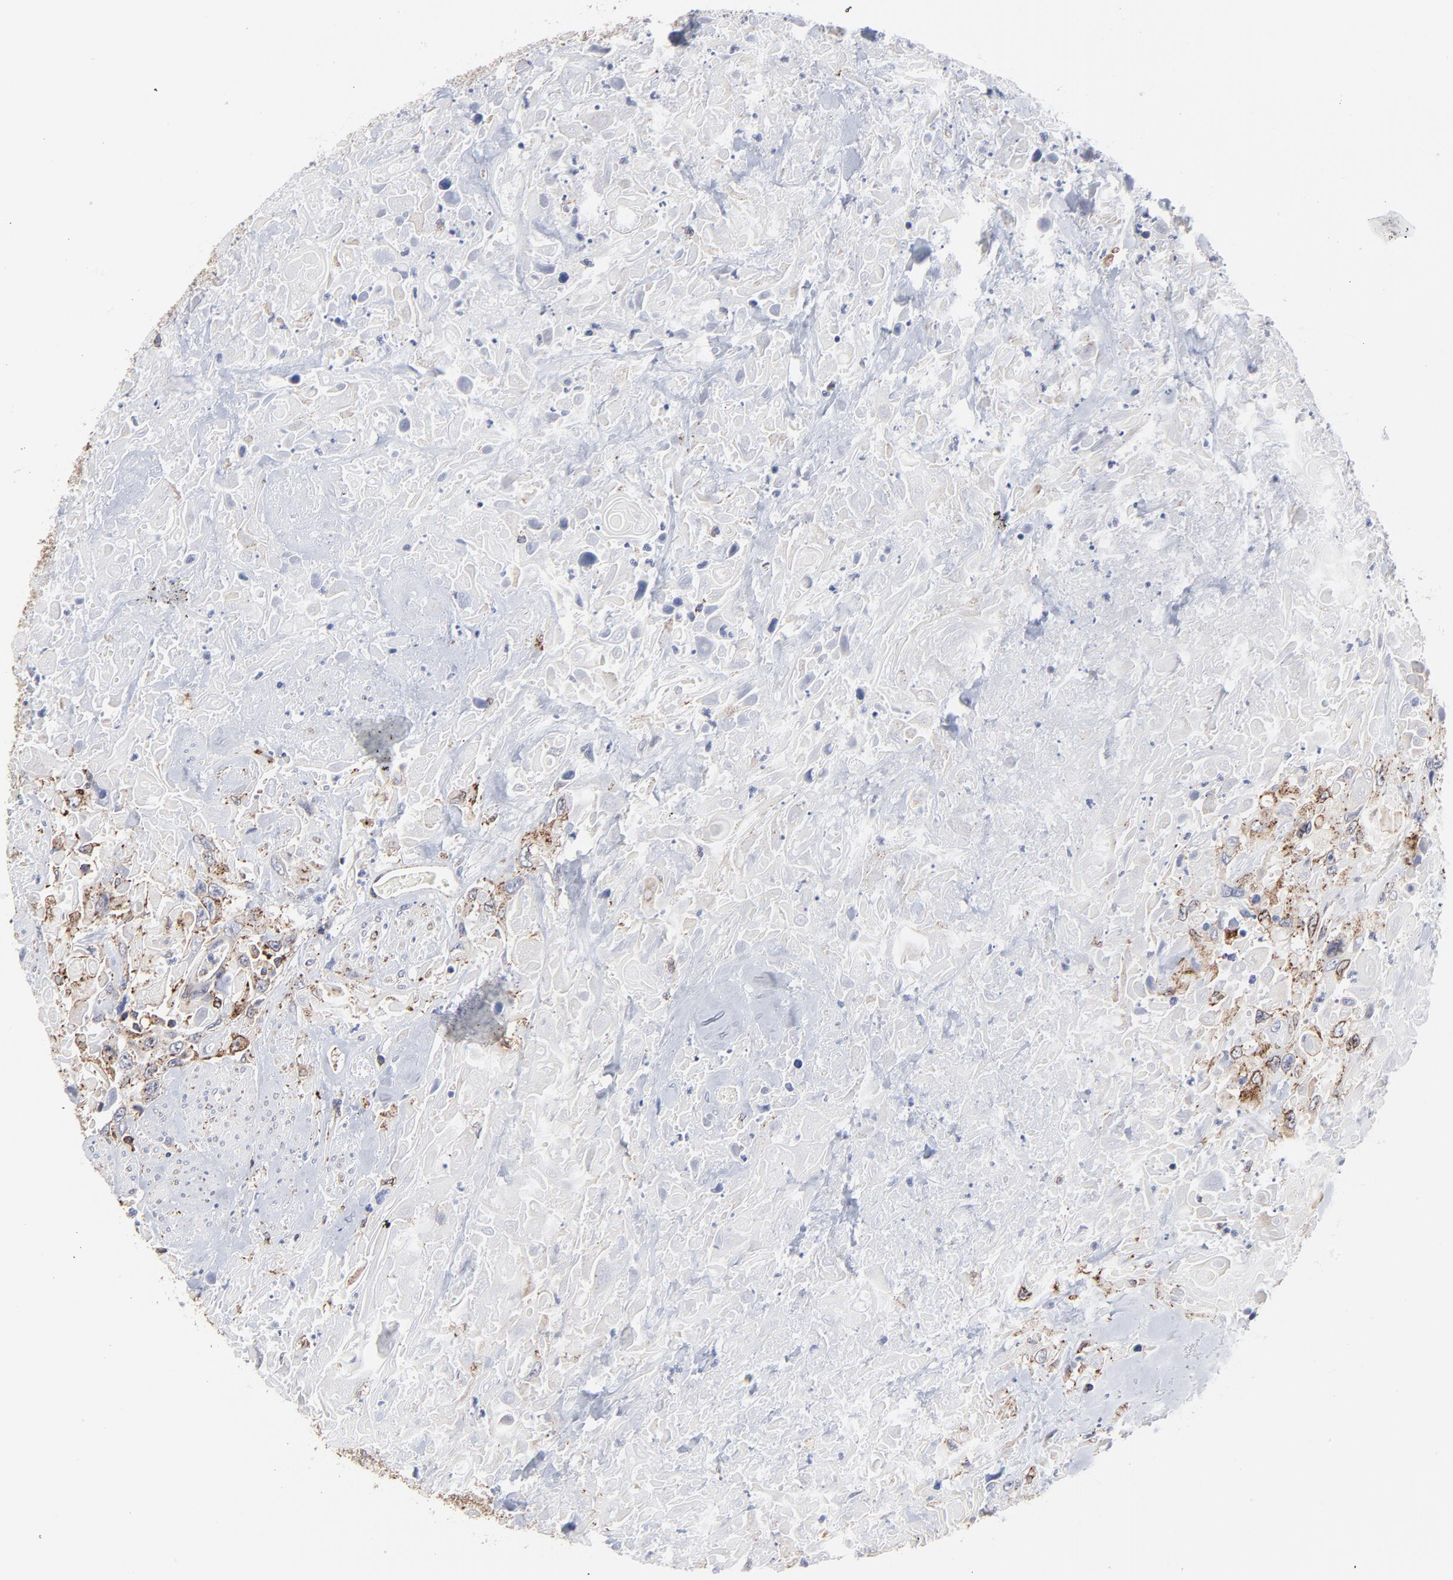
{"staining": {"intensity": "moderate", "quantity": ">75%", "location": "cytoplasmic/membranous"}, "tissue": "urothelial cancer", "cell_type": "Tumor cells", "image_type": "cancer", "snomed": [{"axis": "morphology", "description": "Urothelial carcinoma, High grade"}, {"axis": "topography", "description": "Urinary bladder"}], "caption": "A micrograph showing moderate cytoplasmic/membranous expression in about >75% of tumor cells in high-grade urothelial carcinoma, as visualized by brown immunohistochemical staining.", "gene": "TRIM22", "patient": {"sex": "female", "age": 84}}